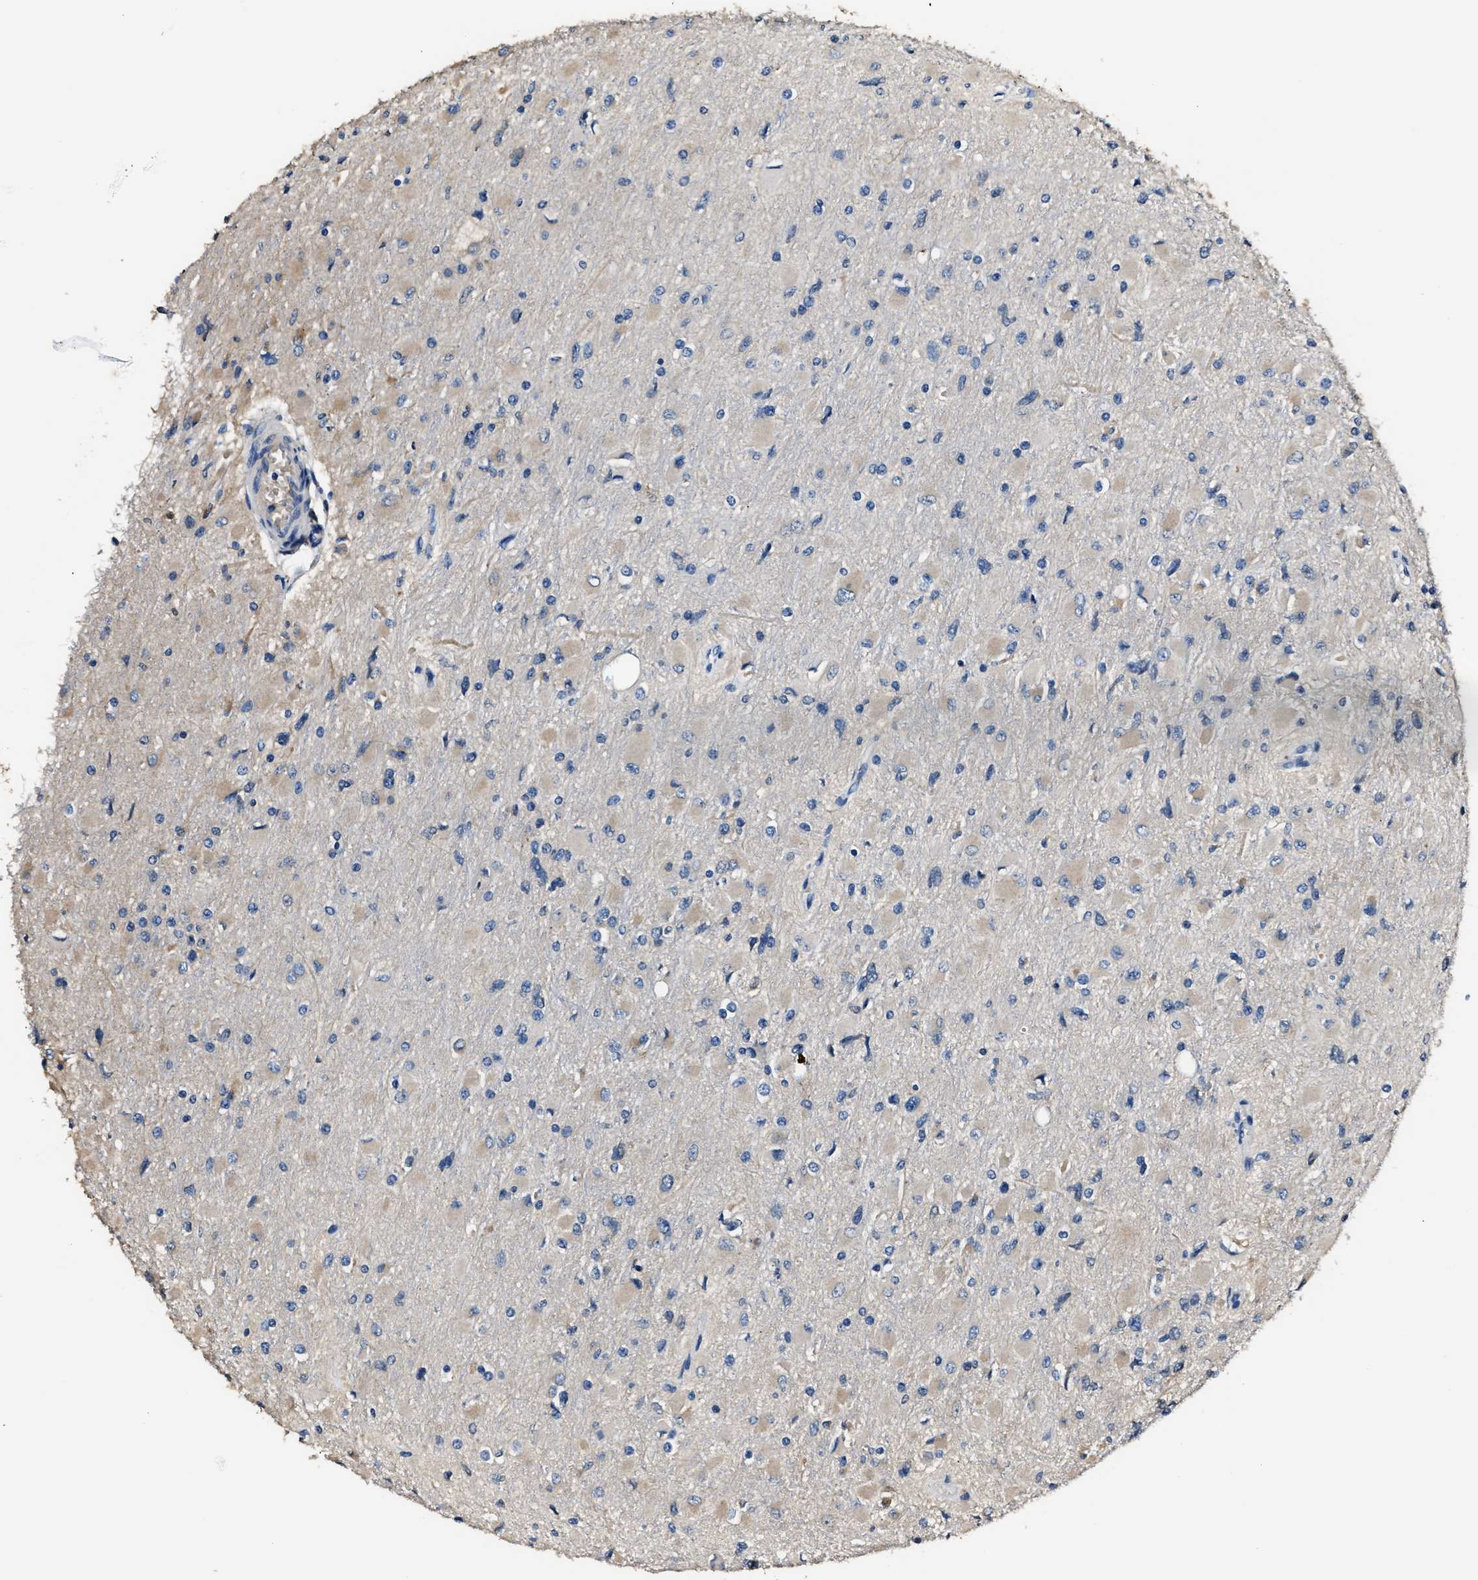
{"staining": {"intensity": "negative", "quantity": "none", "location": "none"}, "tissue": "glioma", "cell_type": "Tumor cells", "image_type": "cancer", "snomed": [{"axis": "morphology", "description": "Glioma, malignant, High grade"}, {"axis": "topography", "description": "Cerebral cortex"}], "caption": "Immunohistochemical staining of glioma demonstrates no significant staining in tumor cells.", "gene": "GSTP1", "patient": {"sex": "female", "age": 36}}